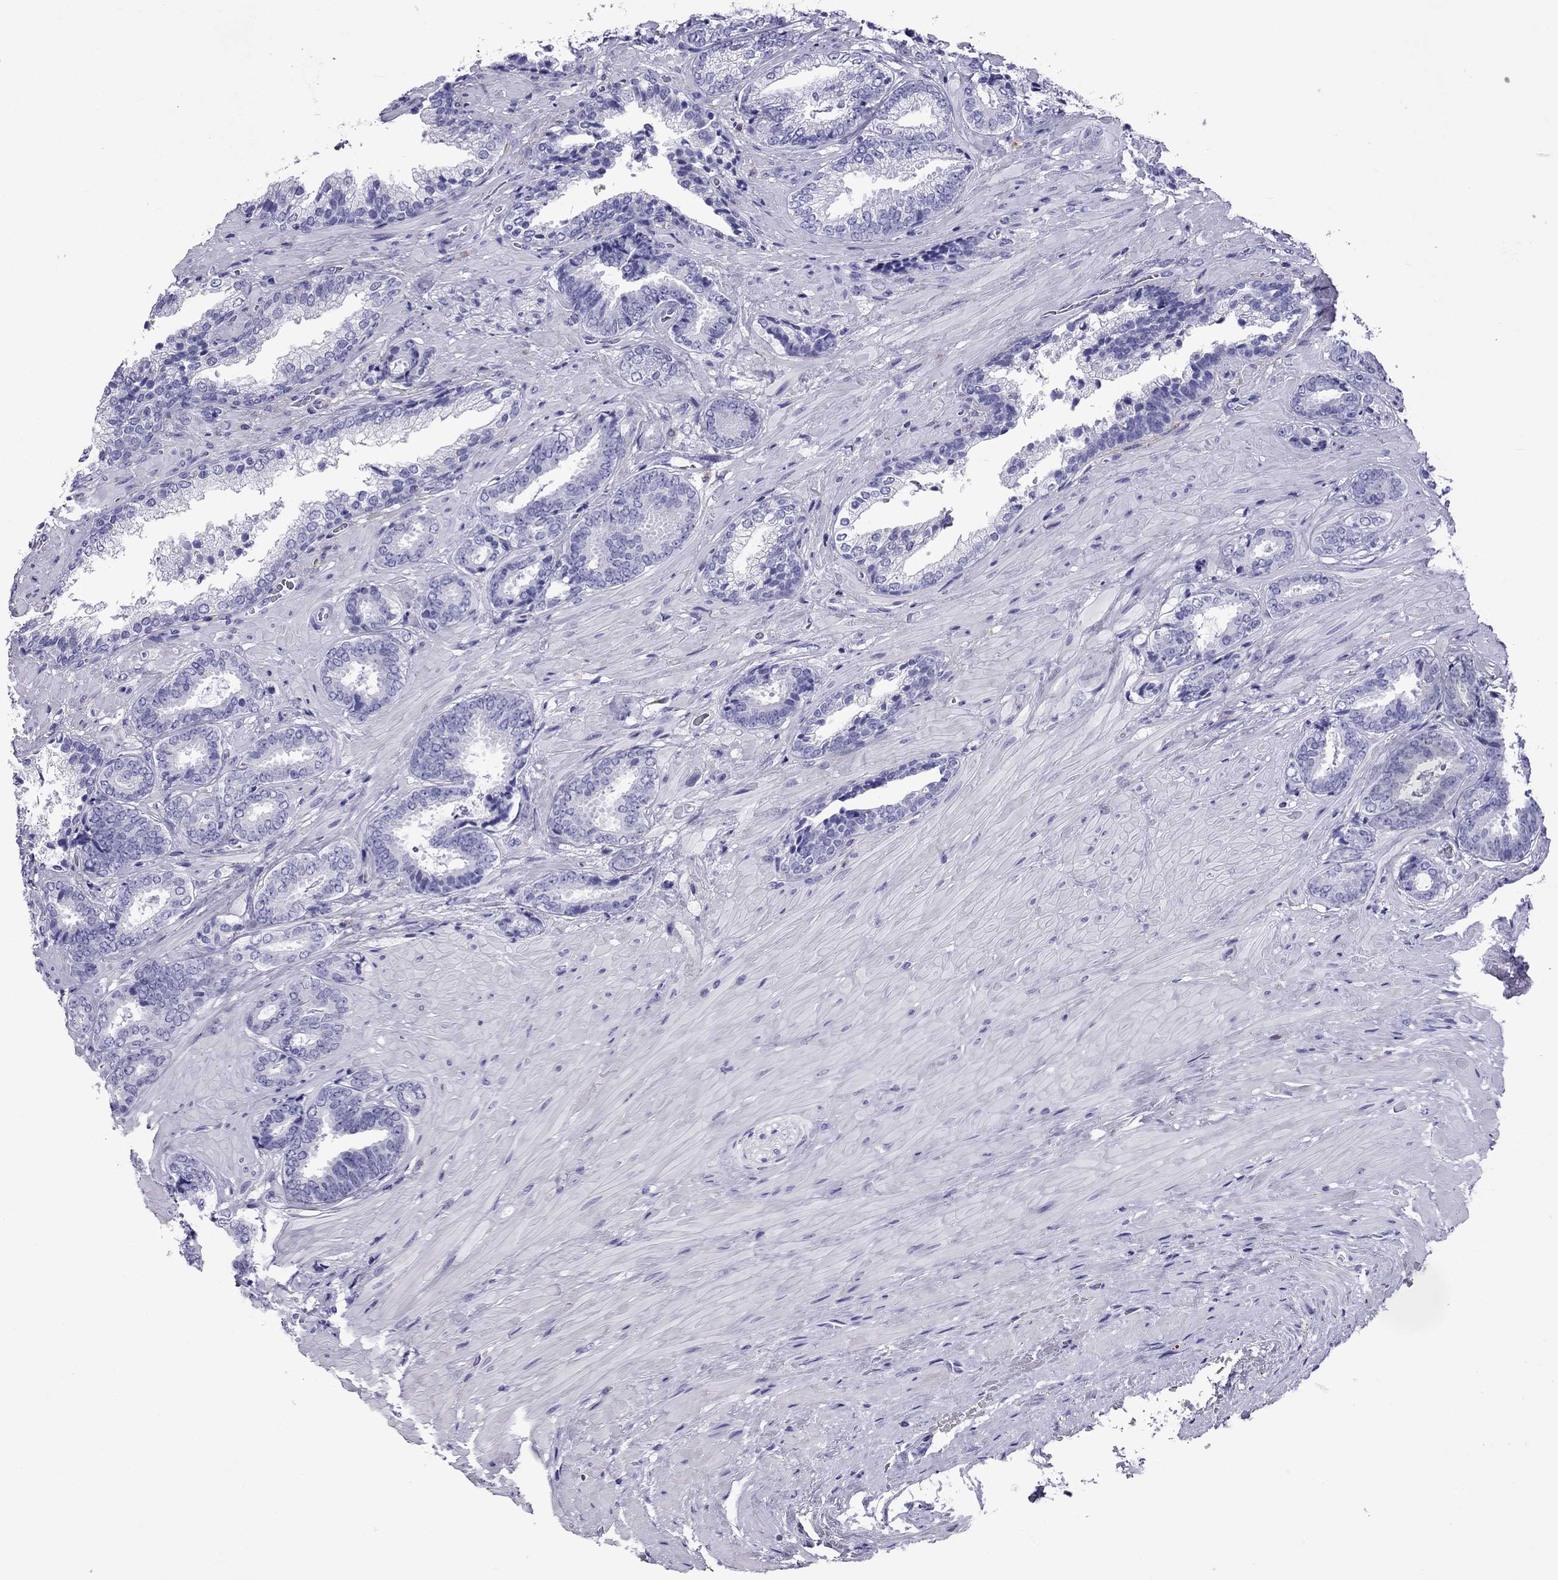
{"staining": {"intensity": "negative", "quantity": "none", "location": "none"}, "tissue": "prostate cancer", "cell_type": "Tumor cells", "image_type": "cancer", "snomed": [{"axis": "morphology", "description": "Adenocarcinoma, Low grade"}, {"axis": "topography", "description": "Prostate"}], "caption": "The IHC photomicrograph has no significant expression in tumor cells of prostate cancer tissue.", "gene": "ARR3", "patient": {"sex": "male", "age": 61}}